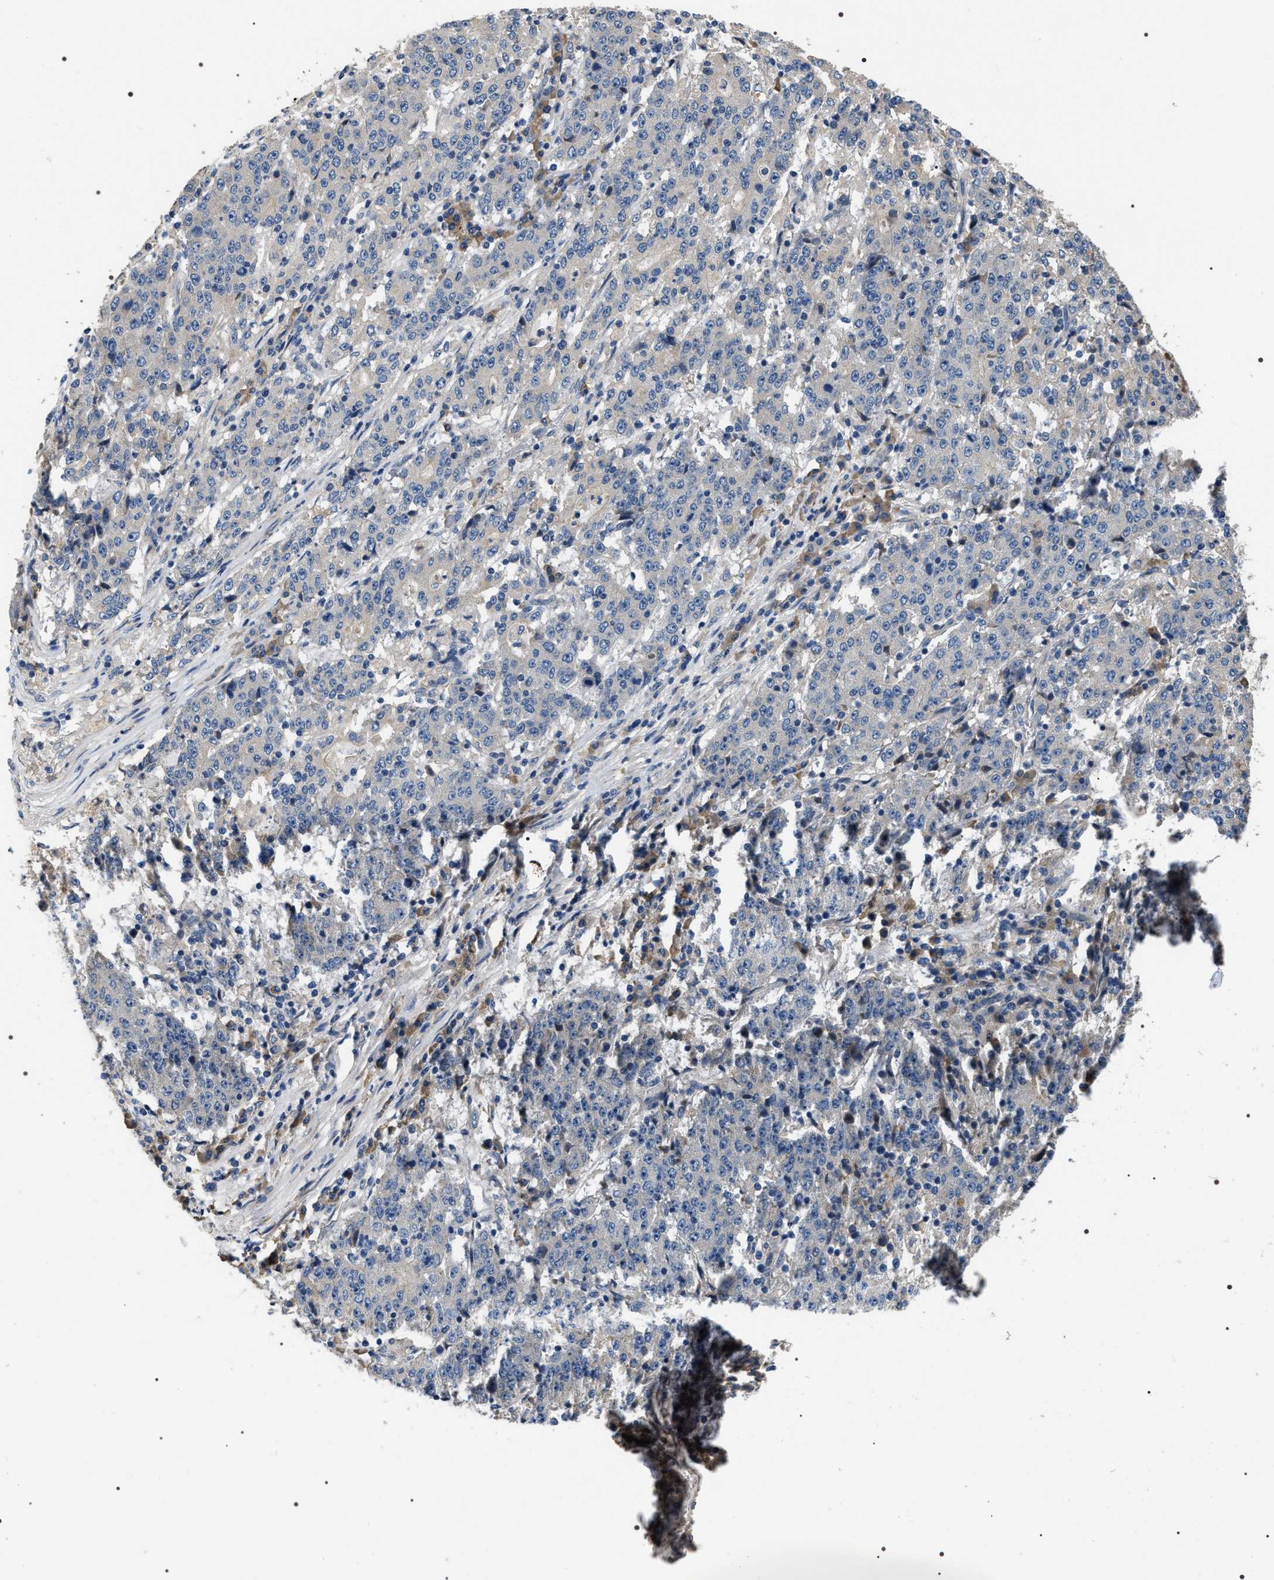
{"staining": {"intensity": "negative", "quantity": "none", "location": "none"}, "tissue": "stomach cancer", "cell_type": "Tumor cells", "image_type": "cancer", "snomed": [{"axis": "morphology", "description": "Adenocarcinoma, NOS"}, {"axis": "topography", "description": "Stomach"}], "caption": "An IHC photomicrograph of stomach cancer is shown. There is no staining in tumor cells of stomach cancer. (DAB IHC with hematoxylin counter stain).", "gene": "IFT81", "patient": {"sex": "male", "age": 59}}